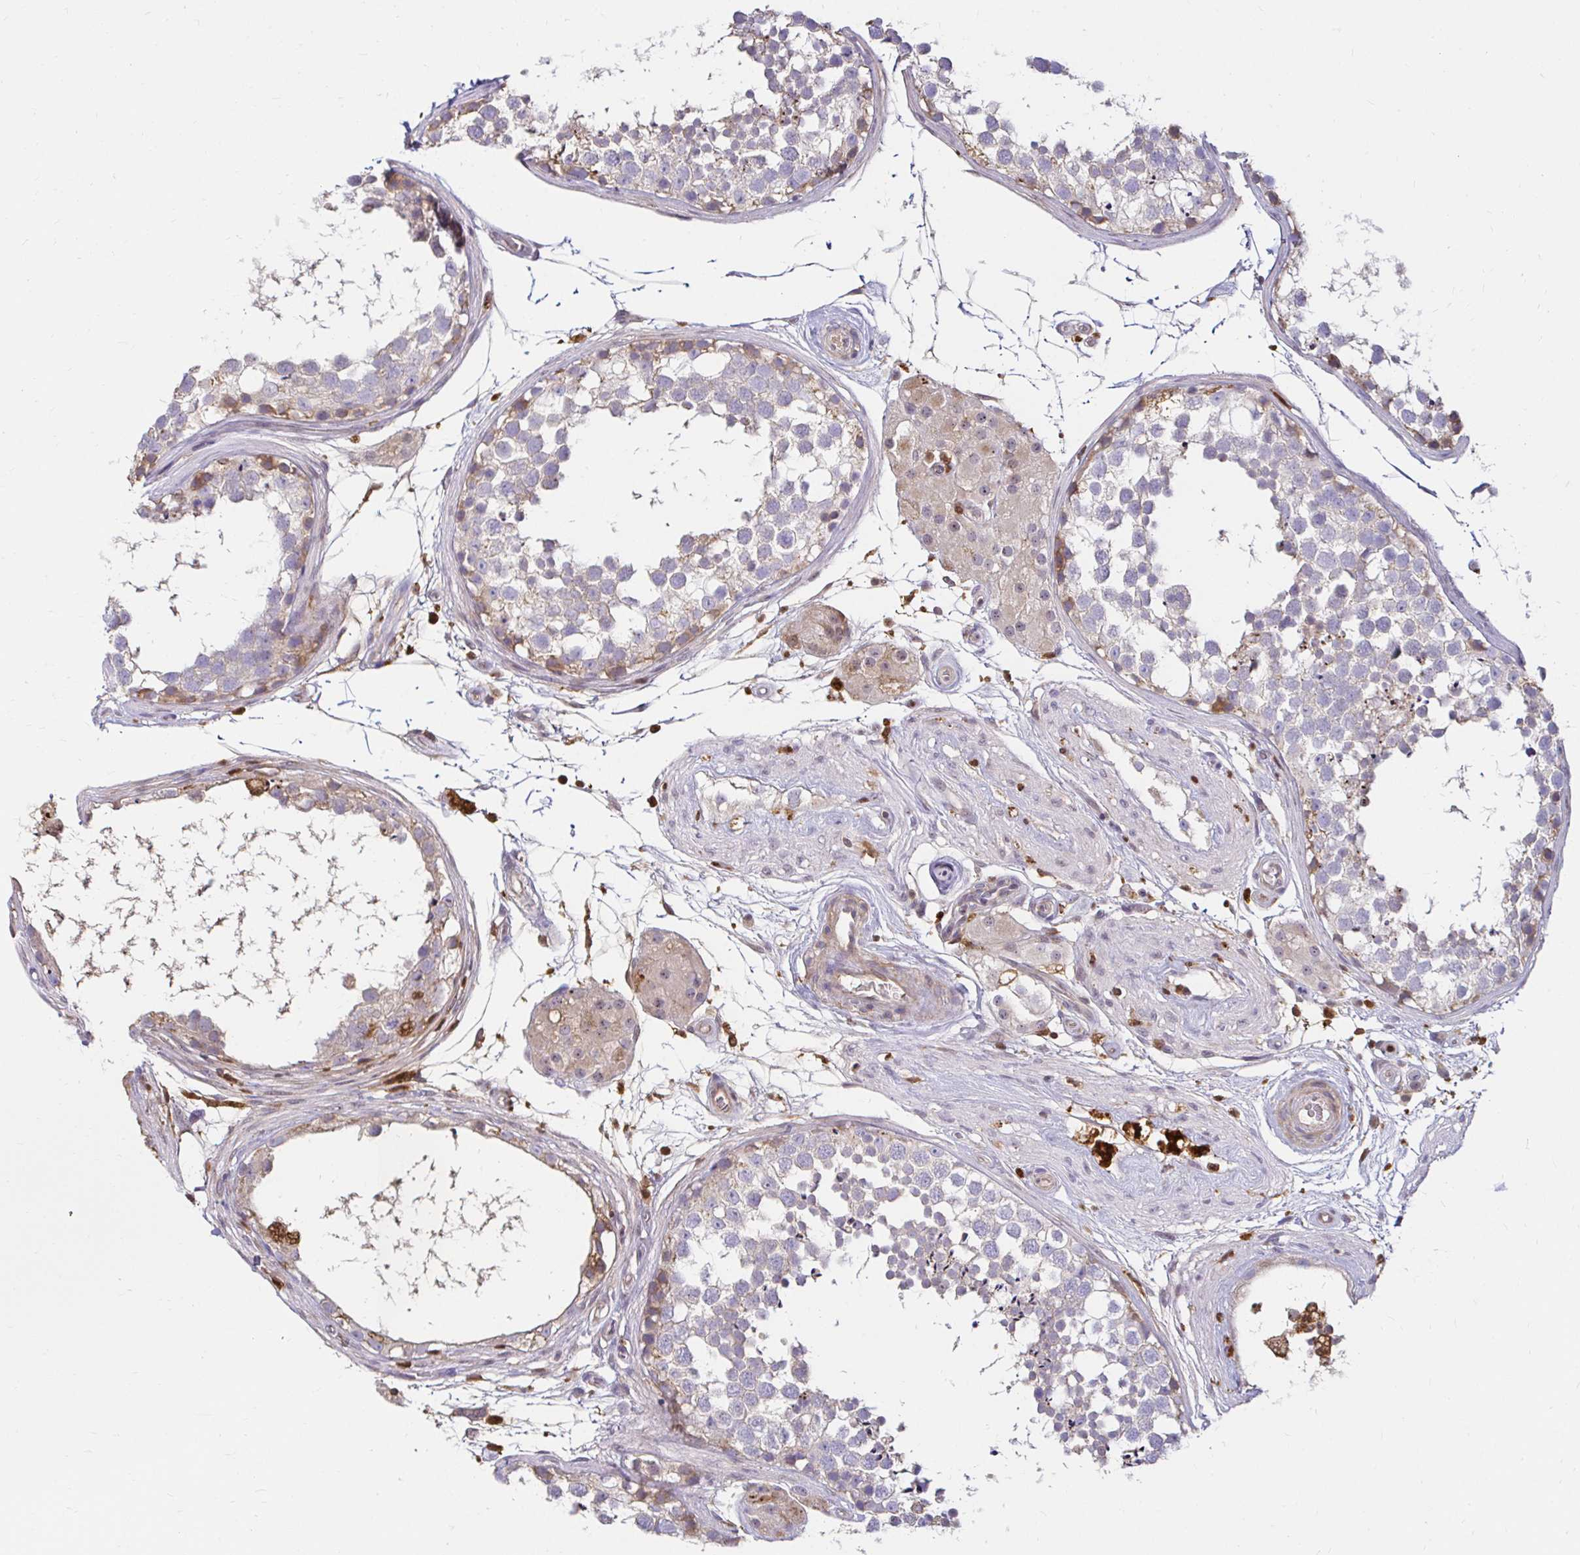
{"staining": {"intensity": "weak", "quantity": "<25%", "location": "cytoplasmic/membranous"}, "tissue": "testis", "cell_type": "Cells in seminiferous ducts", "image_type": "normal", "snomed": [{"axis": "morphology", "description": "Normal tissue, NOS"}, {"axis": "morphology", "description": "Seminoma, NOS"}, {"axis": "topography", "description": "Testis"}], "caption": "The photomicrograph demonstrates no significant positivity in cells in seminiferous ducts of testis.", "gene": "PYCARD", "patient": {"sex": "male", "age": 65}}